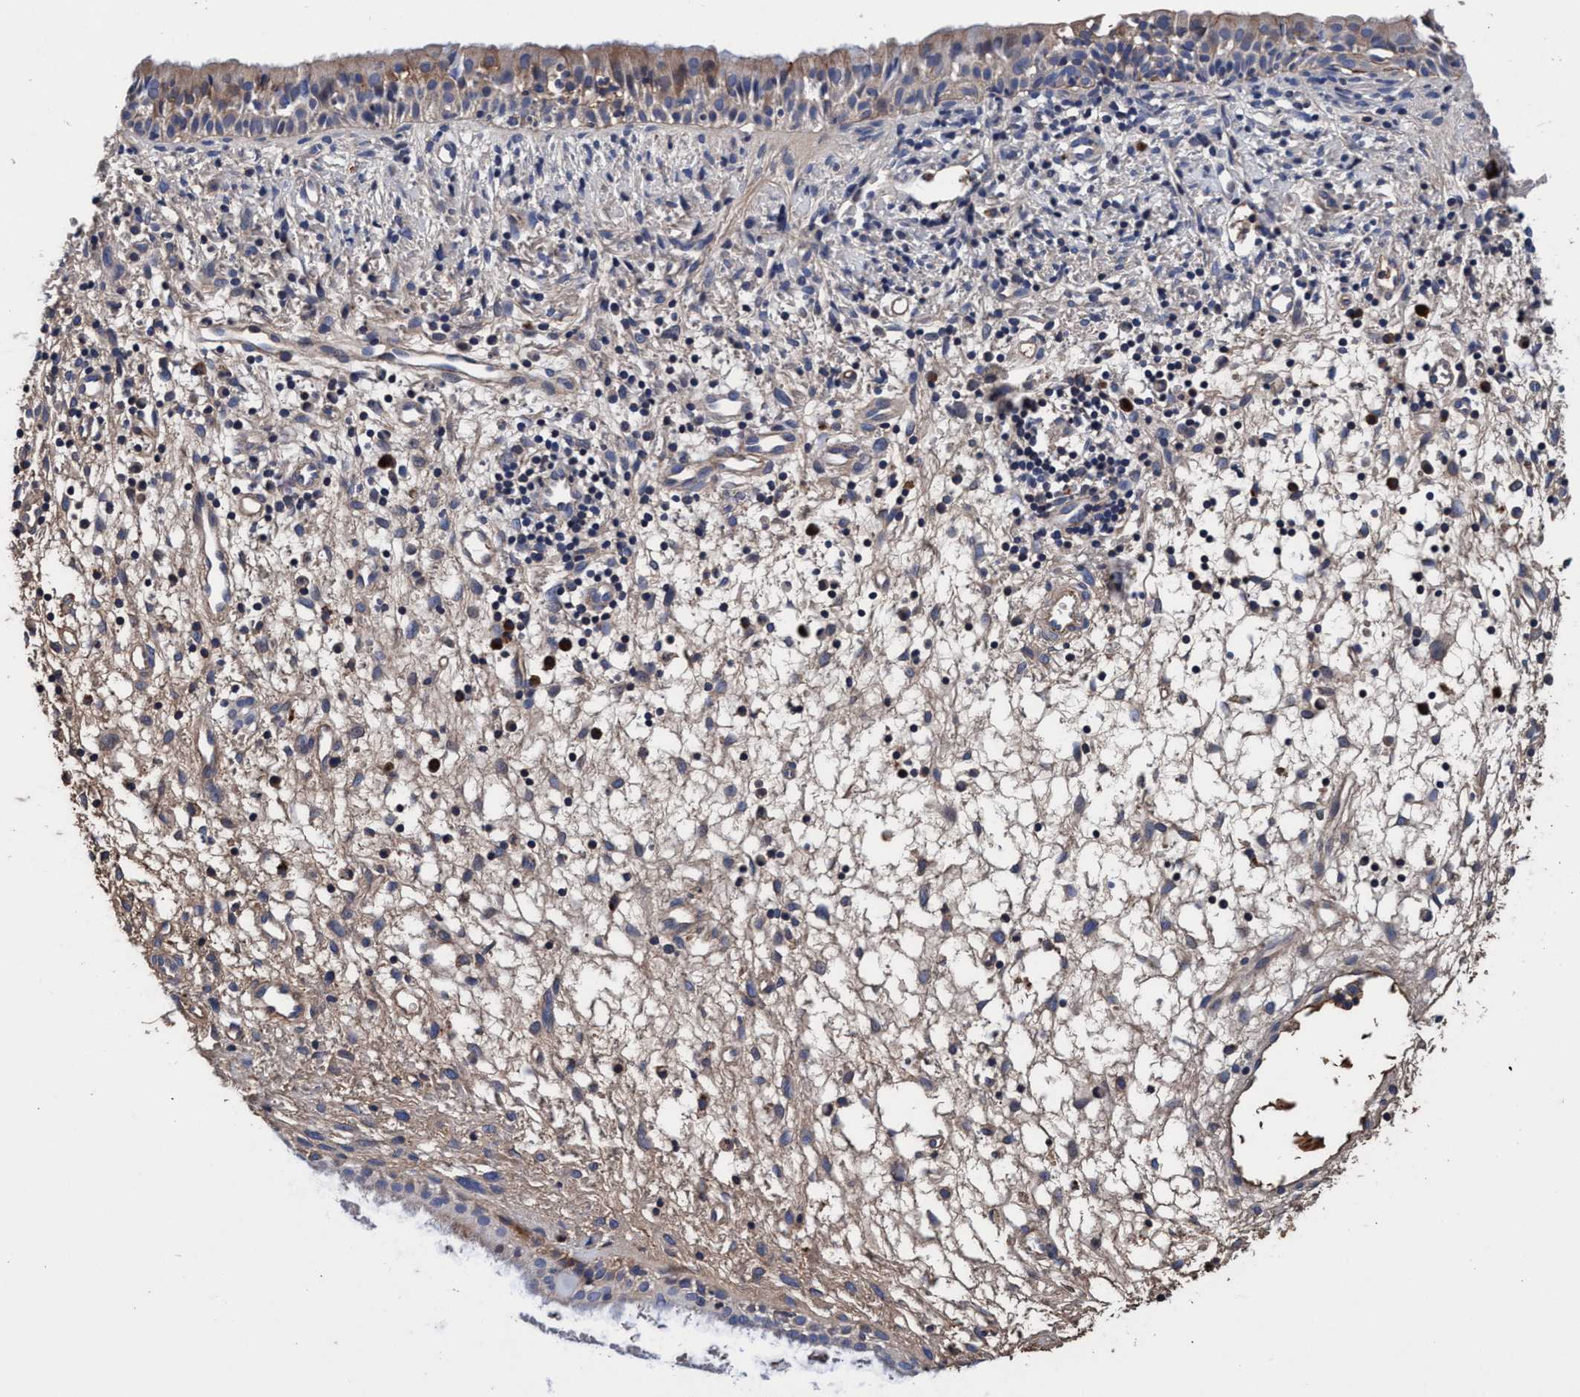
{"staining": {"intensity": "weak", "quantity": ">75%", "location": "cytoplasmic/membranous"}, "tissue": "nasopharynx", "cell_type": "Respiratory epithelial cells", "image_type": "normal", "snomed": [{"axis": "morphology", "description": "Normal tissue, NOS"}, {"axis": "topography", "description": "Nasopharynx"}], "caption": "Immunohistochemical staining of unremarkable nasopharynx reveals weak cytoplasmic/membranous protein staining in approximately >75% of respiratory epithelial cells.", "gene": "RNF208", "patient": {"sex": "male", "age": 22}}